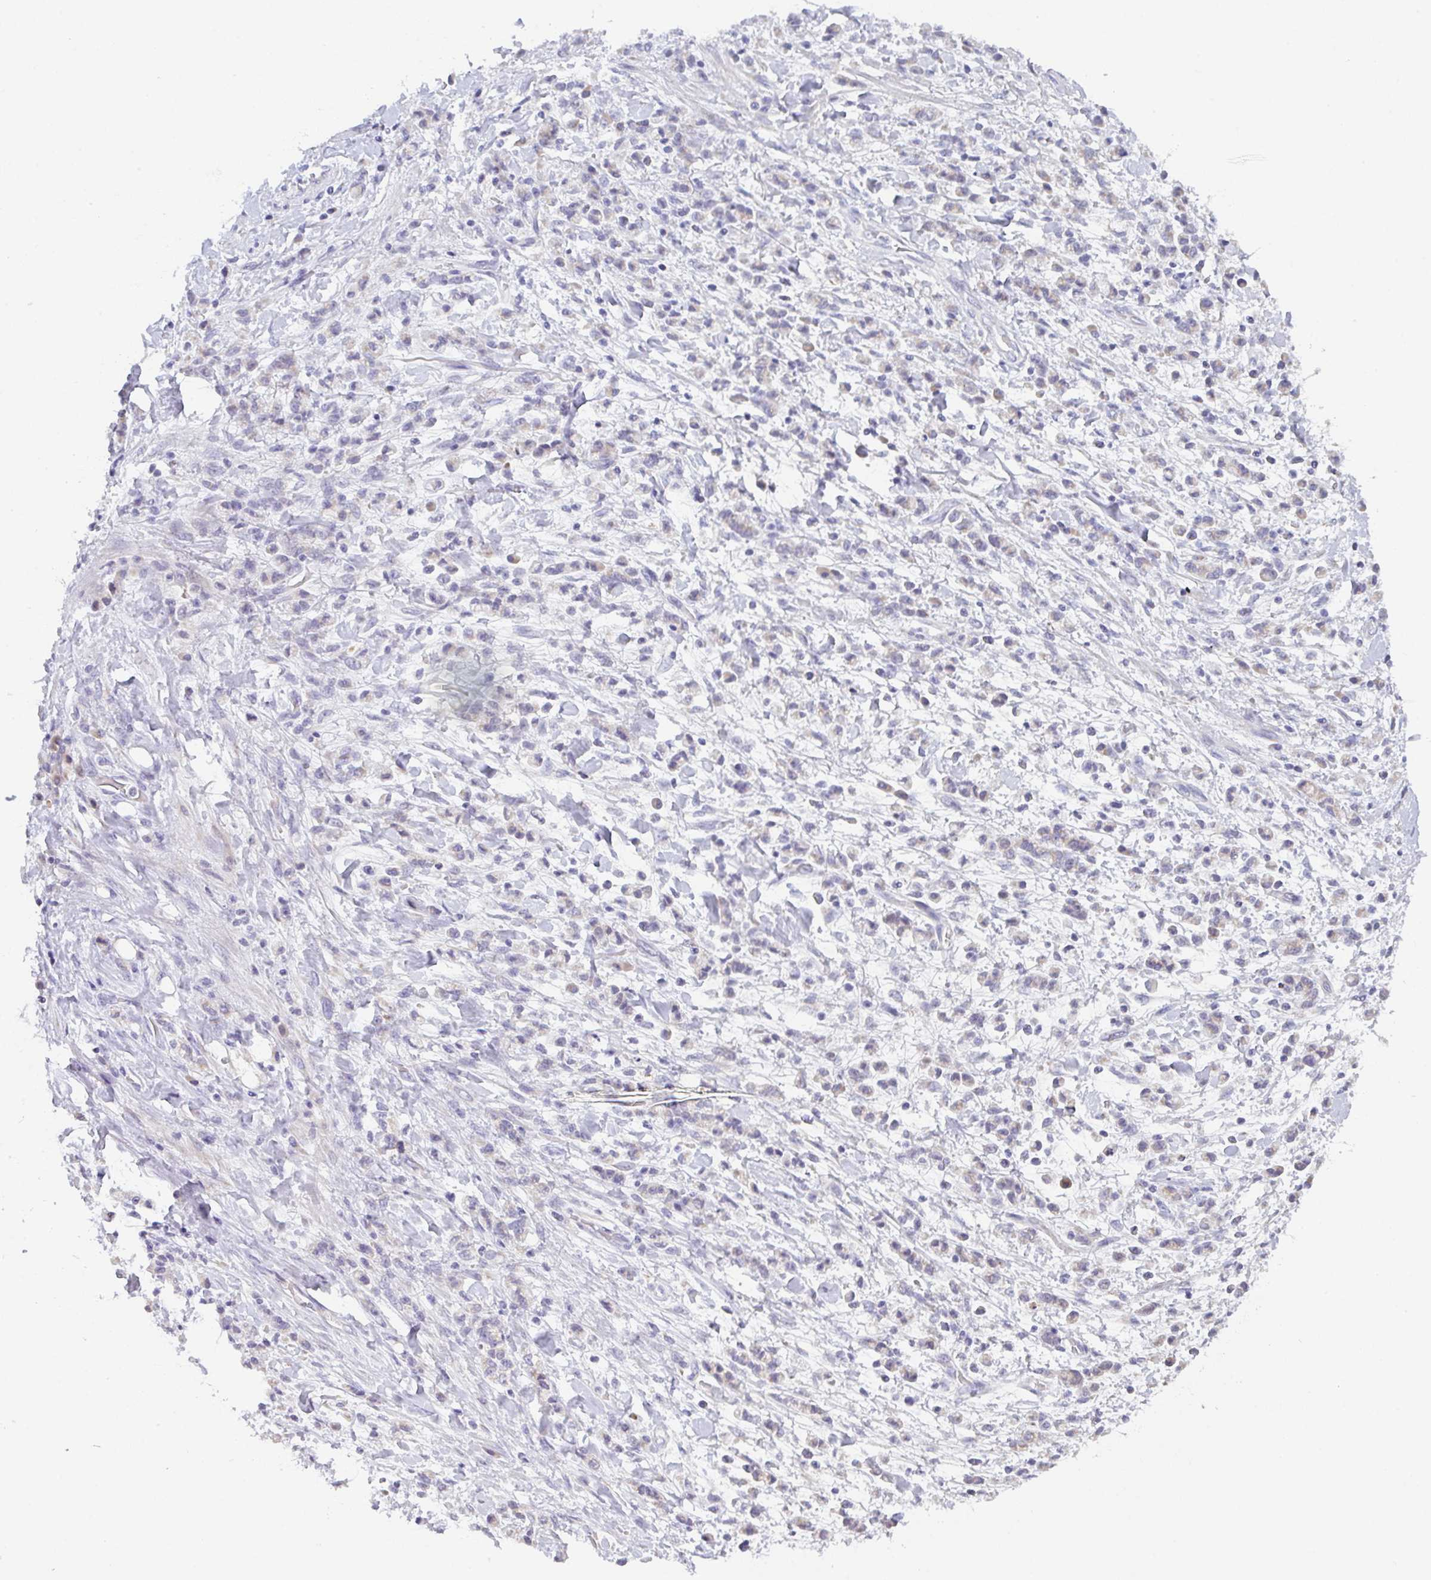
{"staining": {"intensity": "weak", "quantity": "<25%", "location": "cytoplasmic/membranous"}, "tissue": "stomach cancer", "cell_type": "Tumor cells", "image_type": "cancer", "snomed": [{"axis": "morphology", "description": "Adenocarcinoma, NOS"}, {"axis": "topography", "description": "Stomach"}], "caption": "IHC photomicrograph of human adenocarcinoma (stomach) stained for a protein (brown), which displays no staining in tumor cells.", "gene": "CACNA1S", "patient": {"sex": "male", "age": 76}}